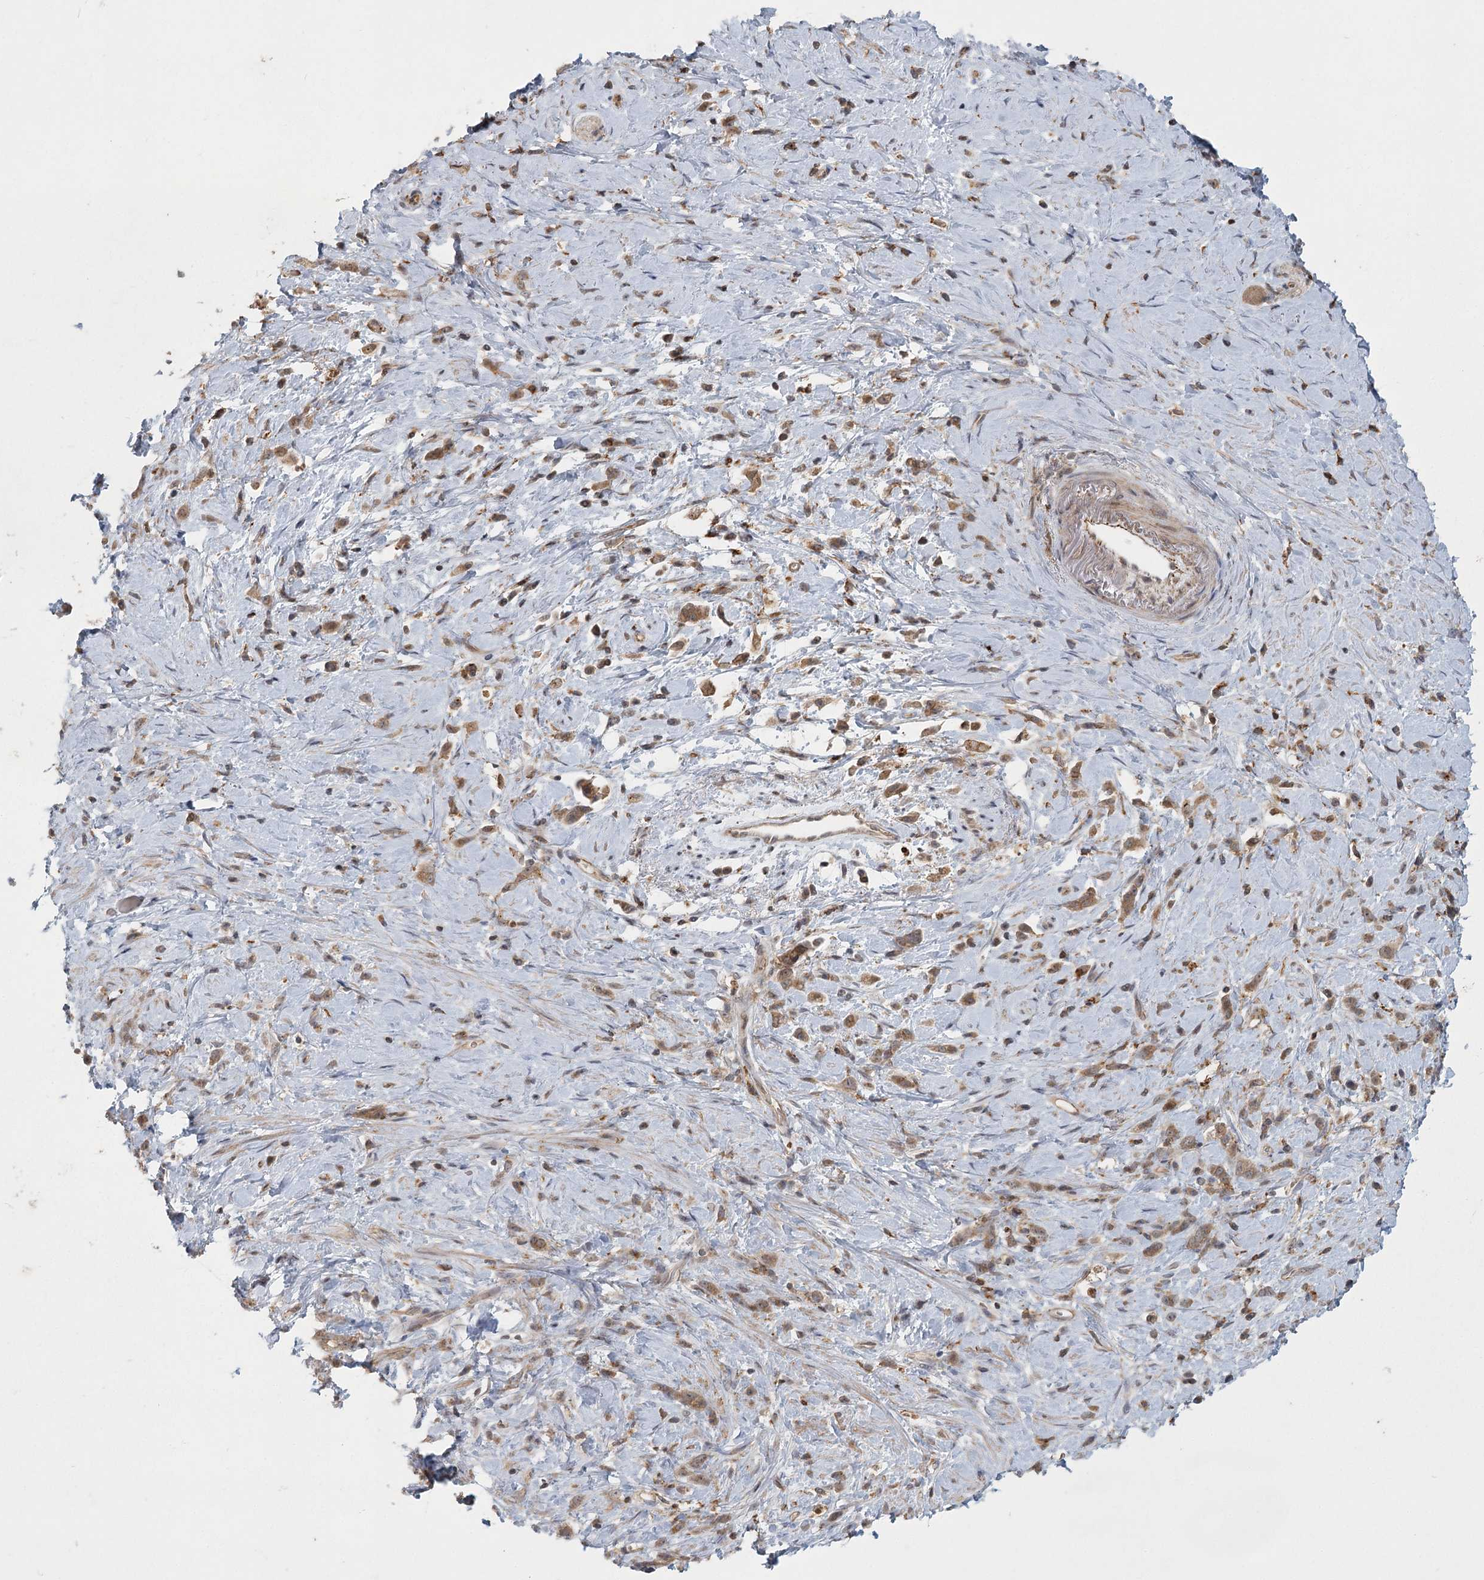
{"staining": {"intensity": "moderate", "quantity": ">75%", "location": "cytoplasmic/membranous"}, "tissue": "stomach cancer", "cell_type": "Tumor cells", "image_type": "cancer", "snomed": [{"axis": "morphology", "description": "Adenocarcinoma, NOS"}, {"axis": "topography", "description": "Stomach"}], "caption": "Moderate cytoplasmic/membranous protein staining is present in about >75% of tumor cells in stomach cancer (adenocarcinoma).", "gene": "MEPE", "patient": {"sex": "female", "age": 60}}